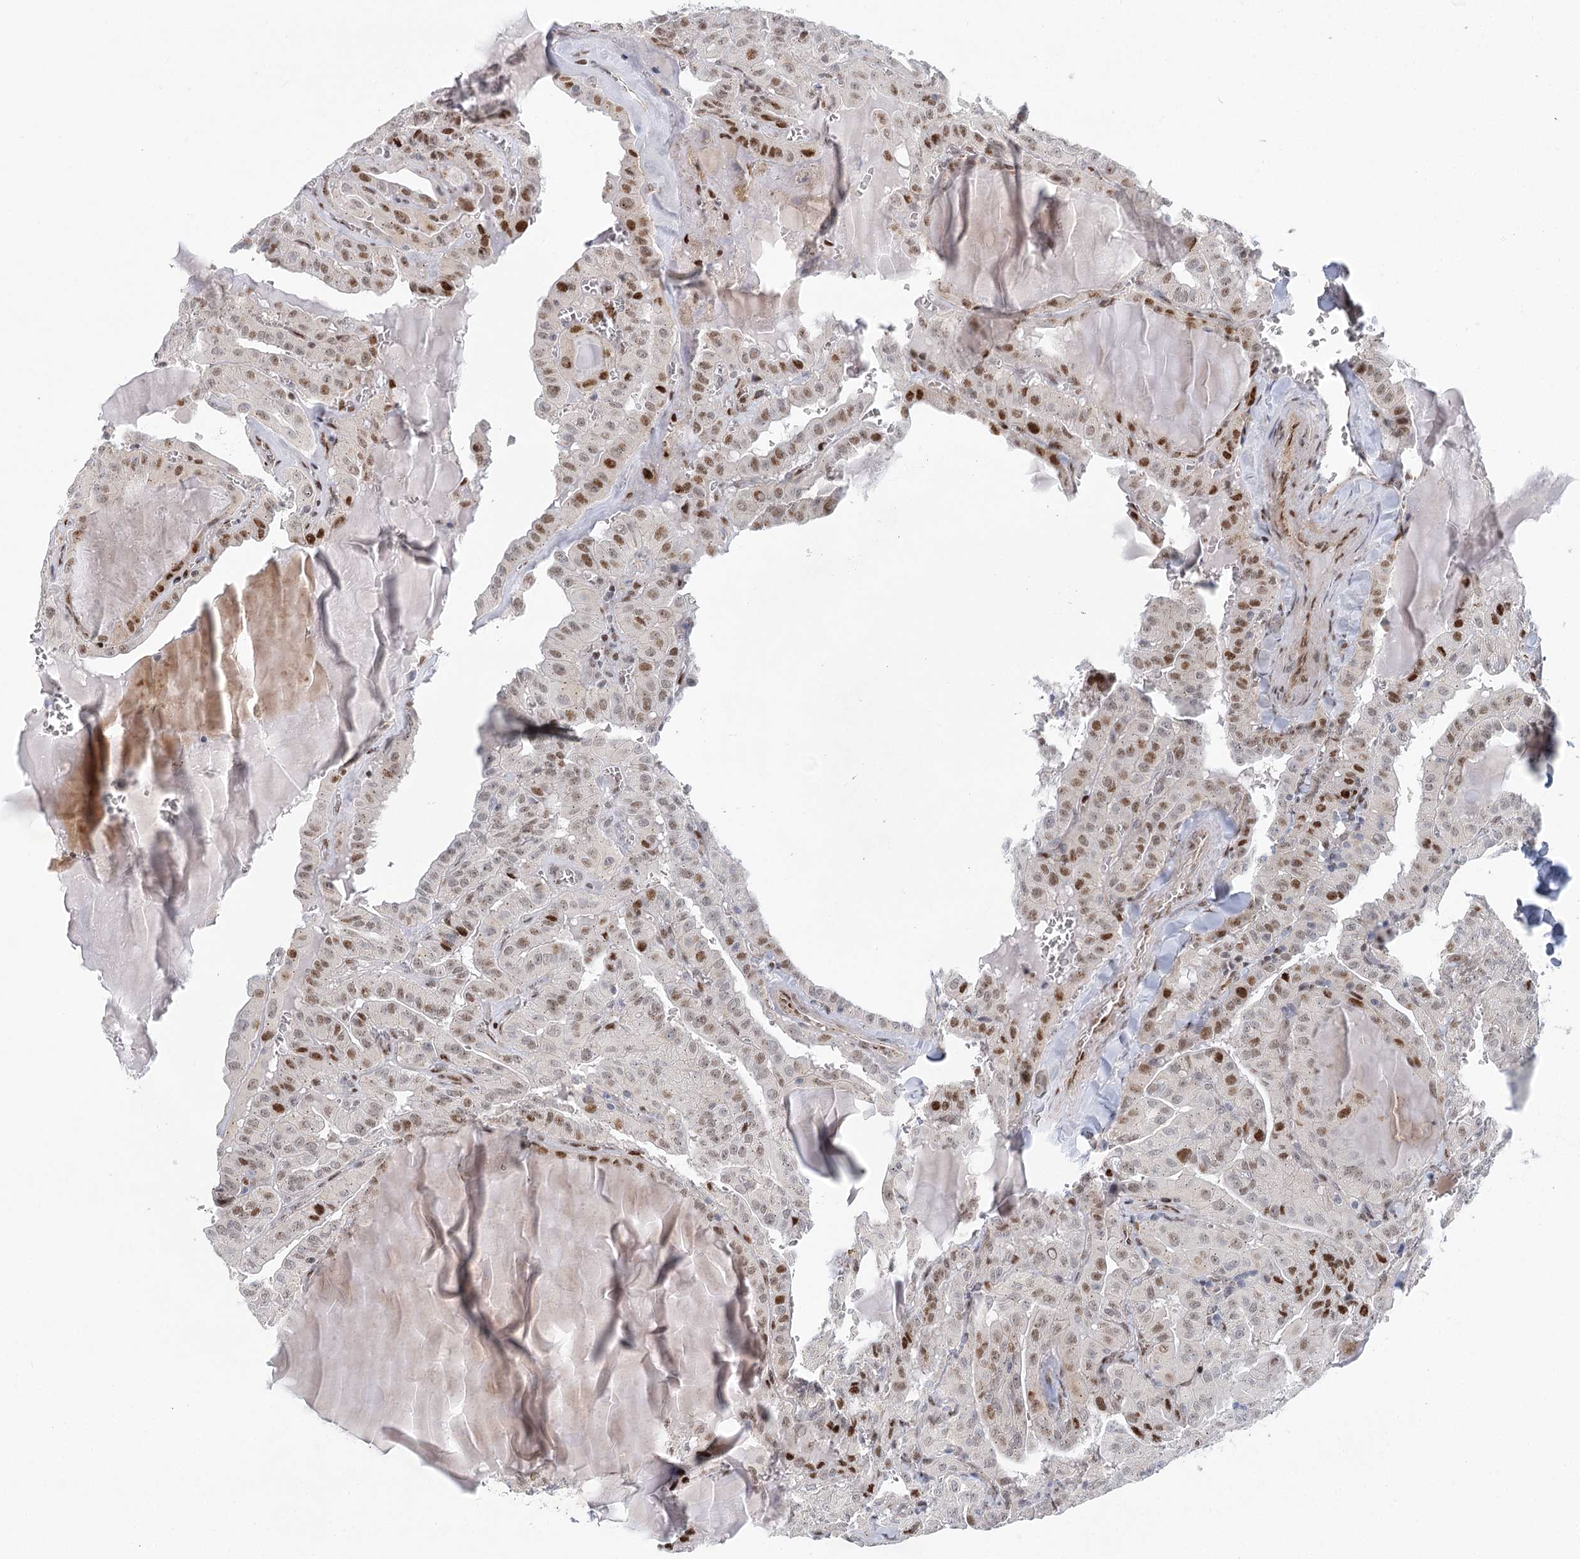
{"staining": {"intensity": "moderate", "quantity": ">75%", "location": "nuclear"}, "tissue": "thyroid cancer", "cell_type": "Tumor cells", "image_type": "cancer", "snomed": [{"axis": "morphology", "description": "Papillary adenocarcinoma, NOS"}, {"axis": "topography", "description": "Thyroid gland"}], "caption": "Immunohistochemical staining of human thyroid cancer (papillary adenocarcinoma) reveals medium levels of moderate nuclear expression in approximately >75% of tumor cells. The staining is performed using DAB (3,3'-diaminobenzidine) brown chromogen to label protein expression. The nuclei are counter-stained blue using hematoxylin.", "gene": "CAMTA1", "patient": {"sex": "male", "age": 52}}